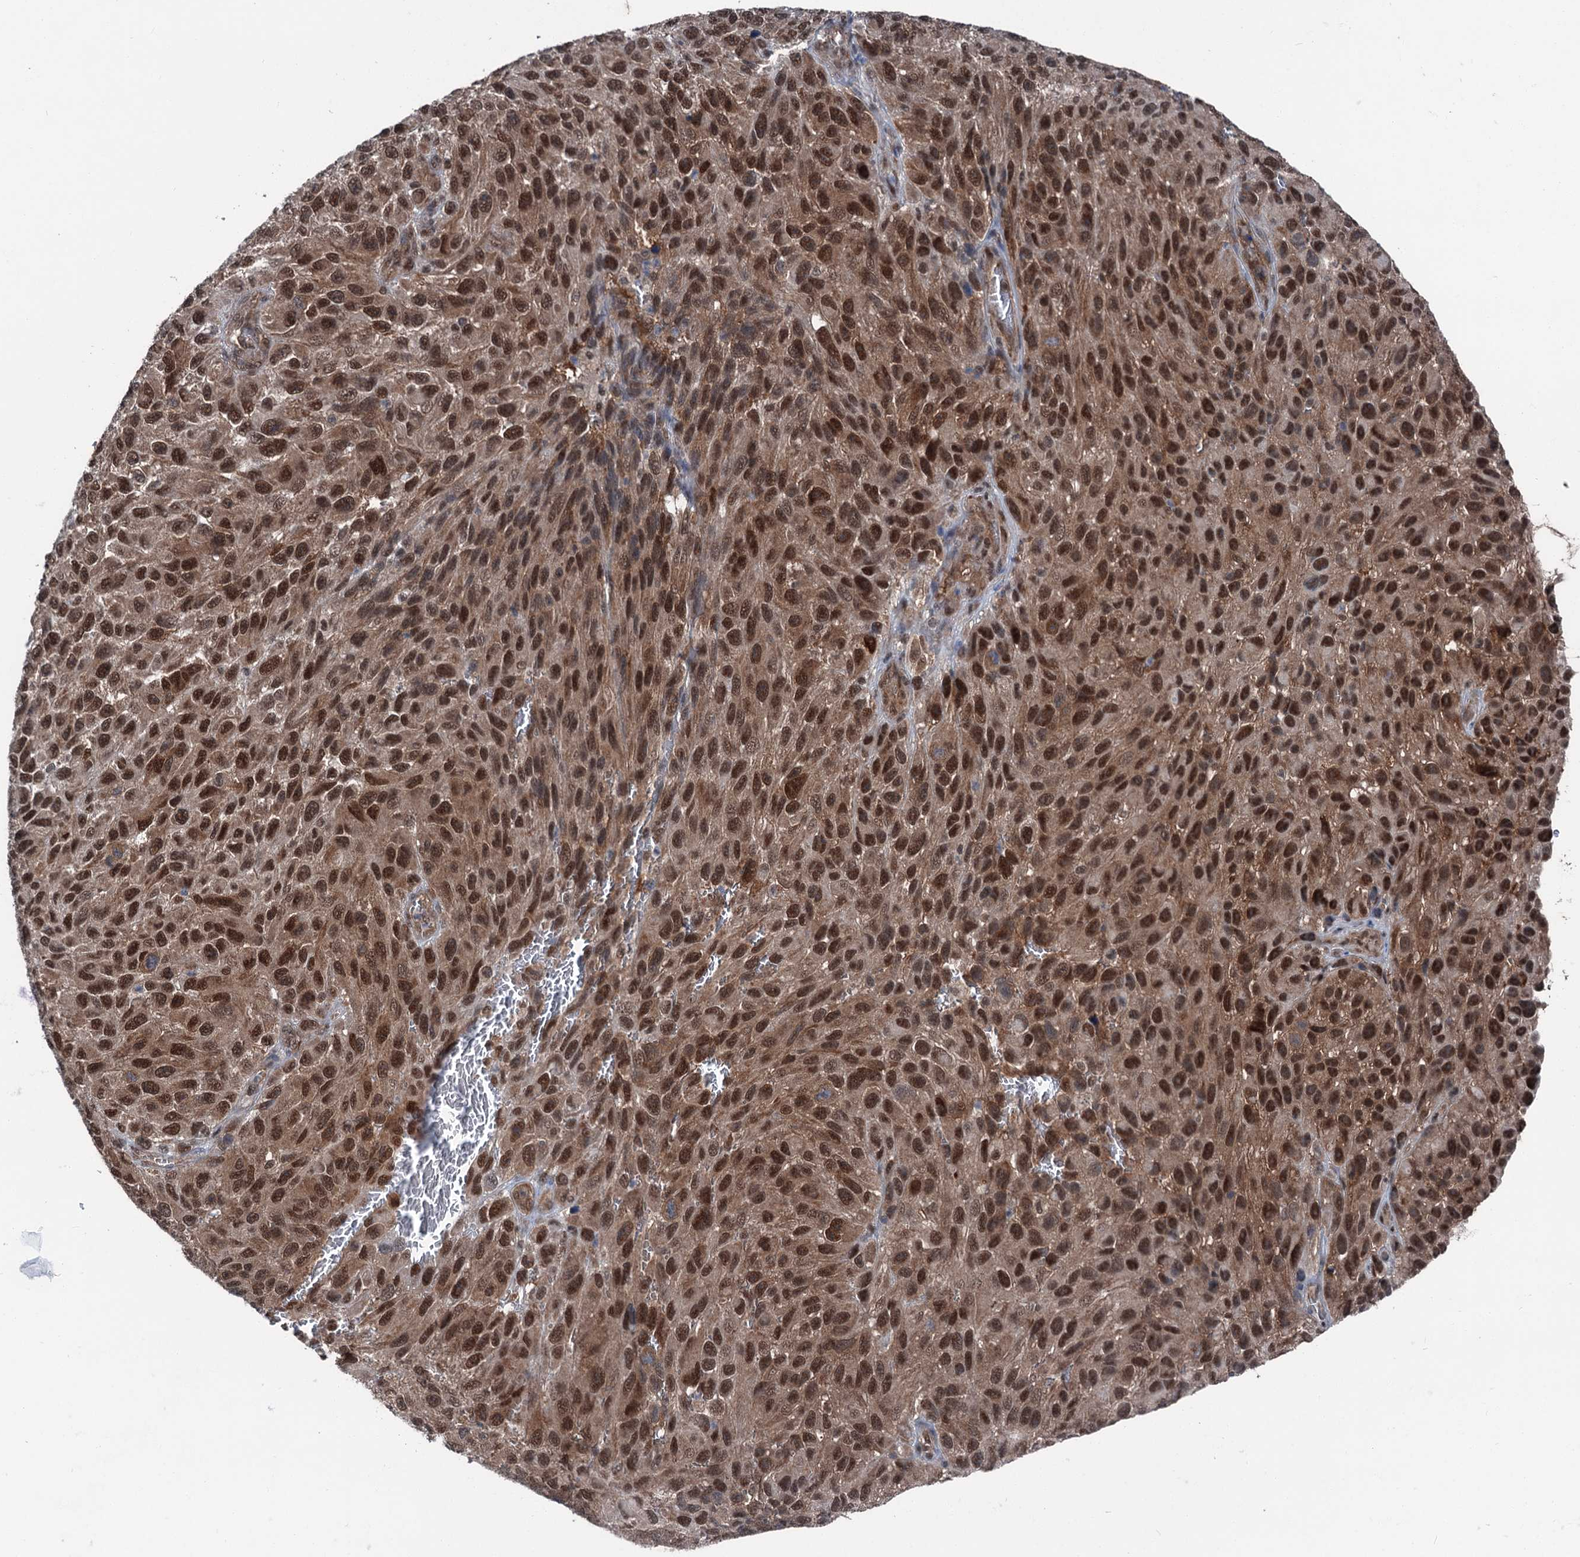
{"staining": {"intensity": "moderate", "quantity": ">75%", "location": "cytoplasmic/membranous,nuclear"}, "tissue": "melanoma", "cell_type": "Tumor cells", "image_type": "cancer", "snomed": [{"axis": "morphology", "description": "Normal tissue, NOS"}, {"axis": "morphology", "description": "Malignant melanoma, NOS"}, {"axis": "topography", "description": "Skin"}], "caption": "The photomicrograph displays staining of melanoma, revealing moderate cytoplasmic/membranous and nuclear protein expression (brown color) within tumor cells. Immunohistochemistry stains the protein of interest in brown and the nuclei are stained blue.", "gene": "PSMD13", "patient": {"sex": "female", "age": 96}}